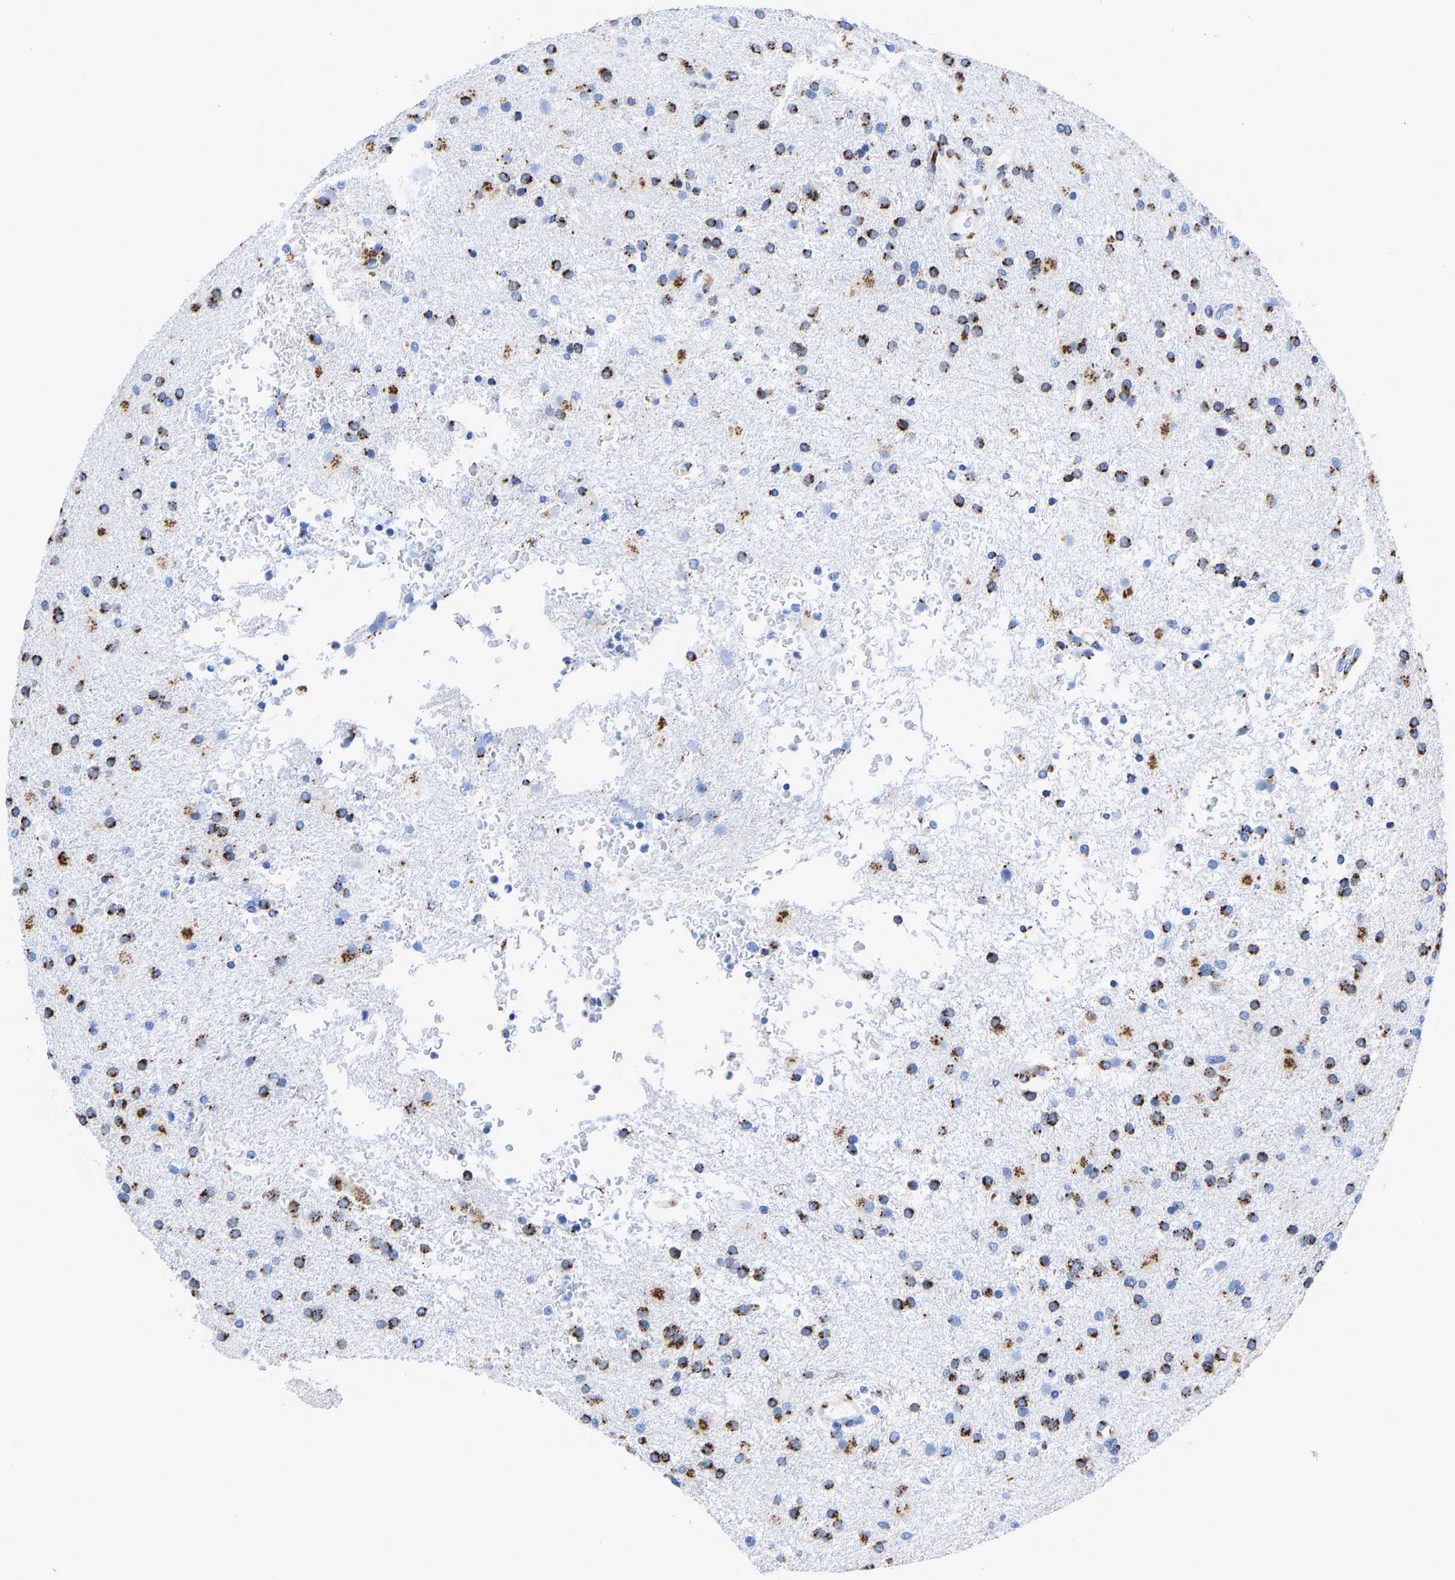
{"staining": {"intensity": "strong", "quantity": ">75%", "location": "cytoplasmic/membranous"}, "tissue": "glioma", "cell_type": "Tumor cells", "image_type": "cancer", "snomed": [{"axis": "morphology", "description": "Glioma, malignant, High grade"}, {"axis": "topography", "description": "Brain"}], "caption": "Malignant glioma (high-grade) stained for a protein exhibits strong cytoplasmic/membranous positivity in tumor cells.", "gene": "TMEM87A", "patient": {"sex": "male", "age": 72}}